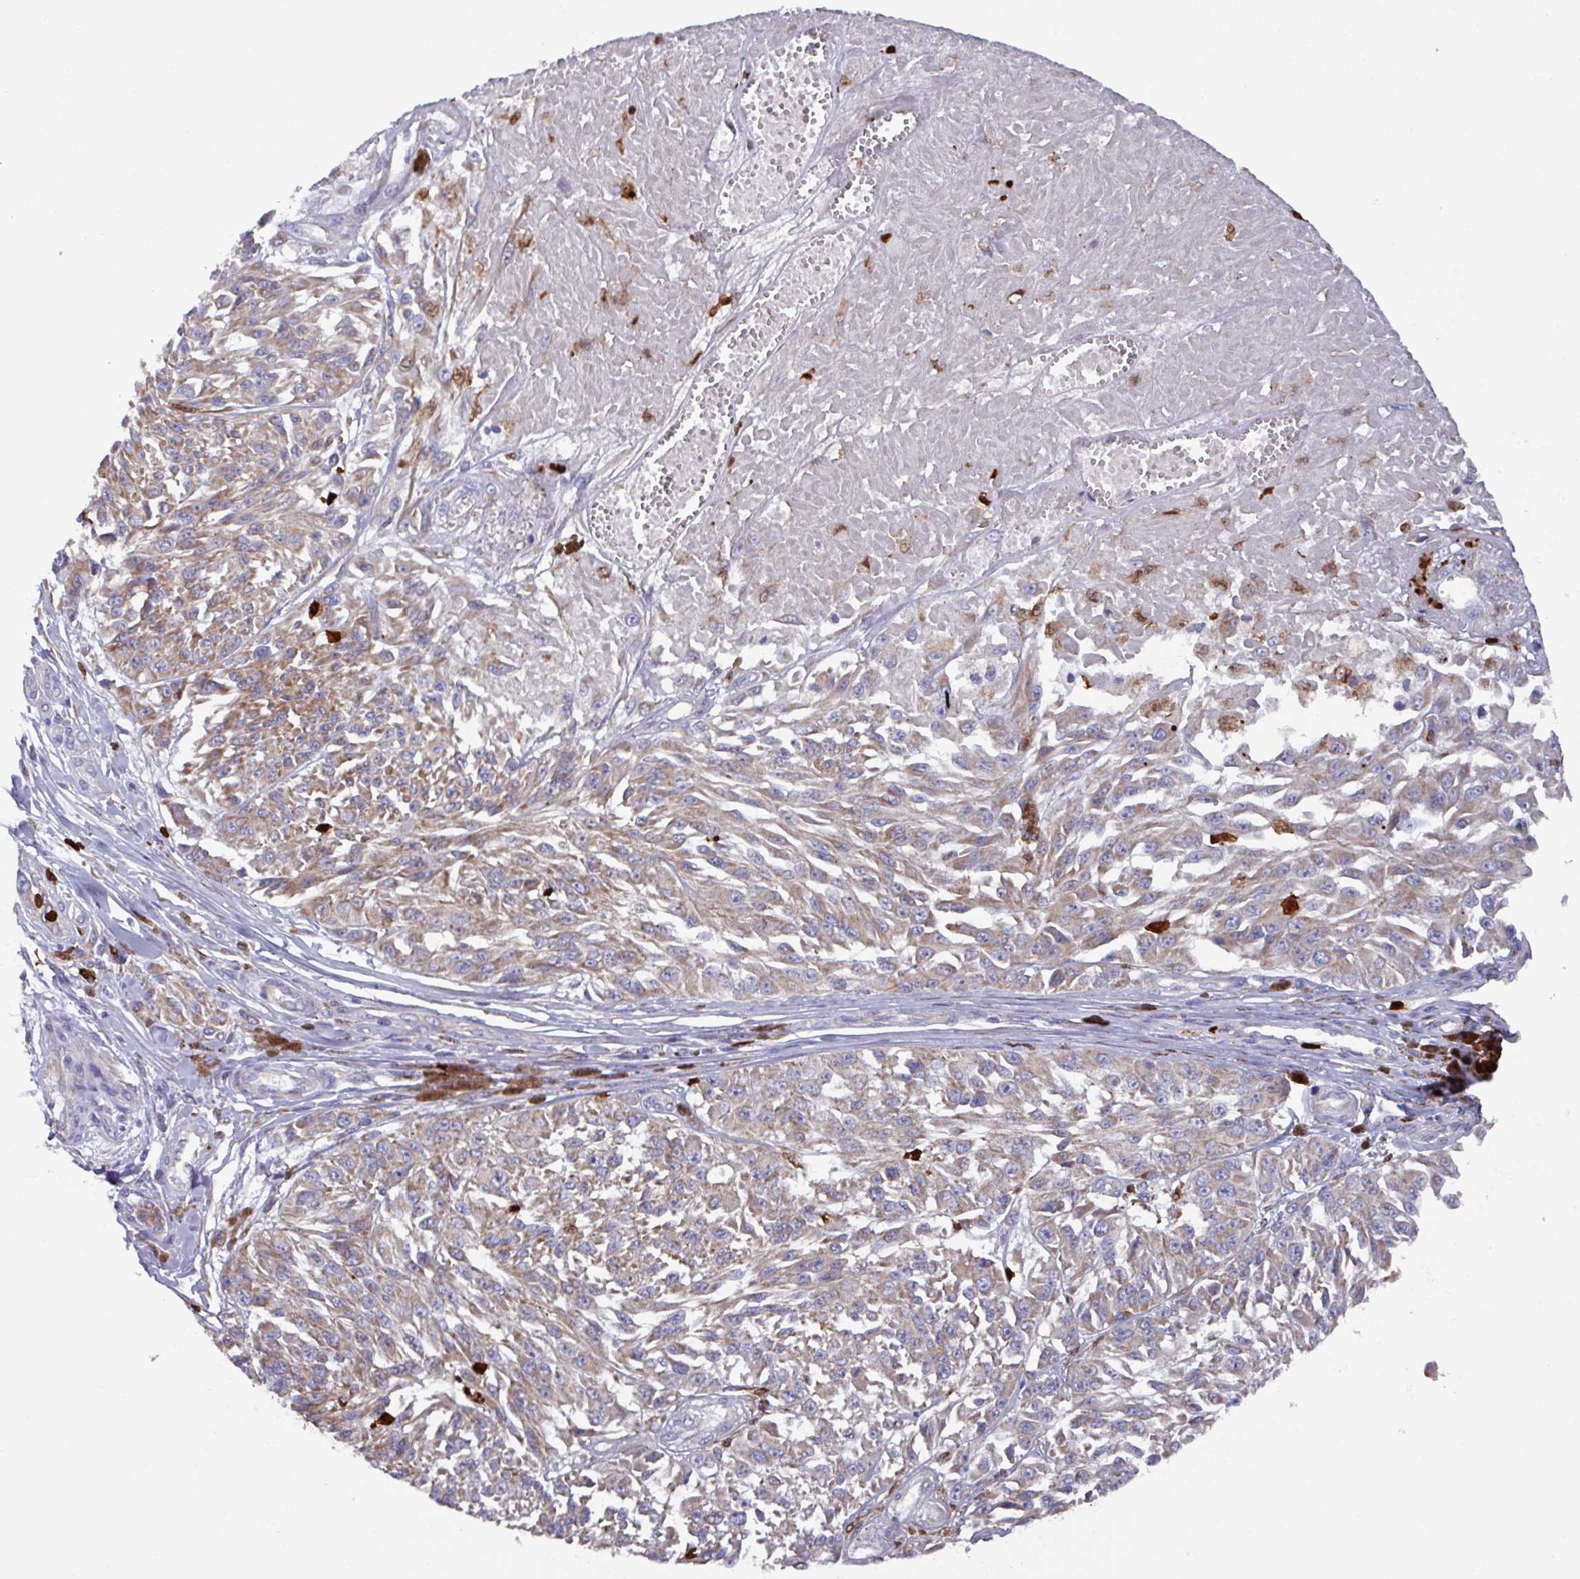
{"staining": {"intensity": "weak", "quantity": ">75%", "location": "cytoplasmic/membranous"}, "tissue": "melanoma", "cell_type": "Tumor cells", "image_type": "cancer", "snomed": [{"axis": "morphology", "description": "Malignant melanoma, NOS"}, {"axis": "topography", "description": "Skin"}], "caption": "IHC of malignant melanoma reveals low levels of weak cytoplasmic/membranous staining in approximately >75% of tumor cells.", "gene": "UQCC2", "patient": {"sex": "male", "age": 94}}